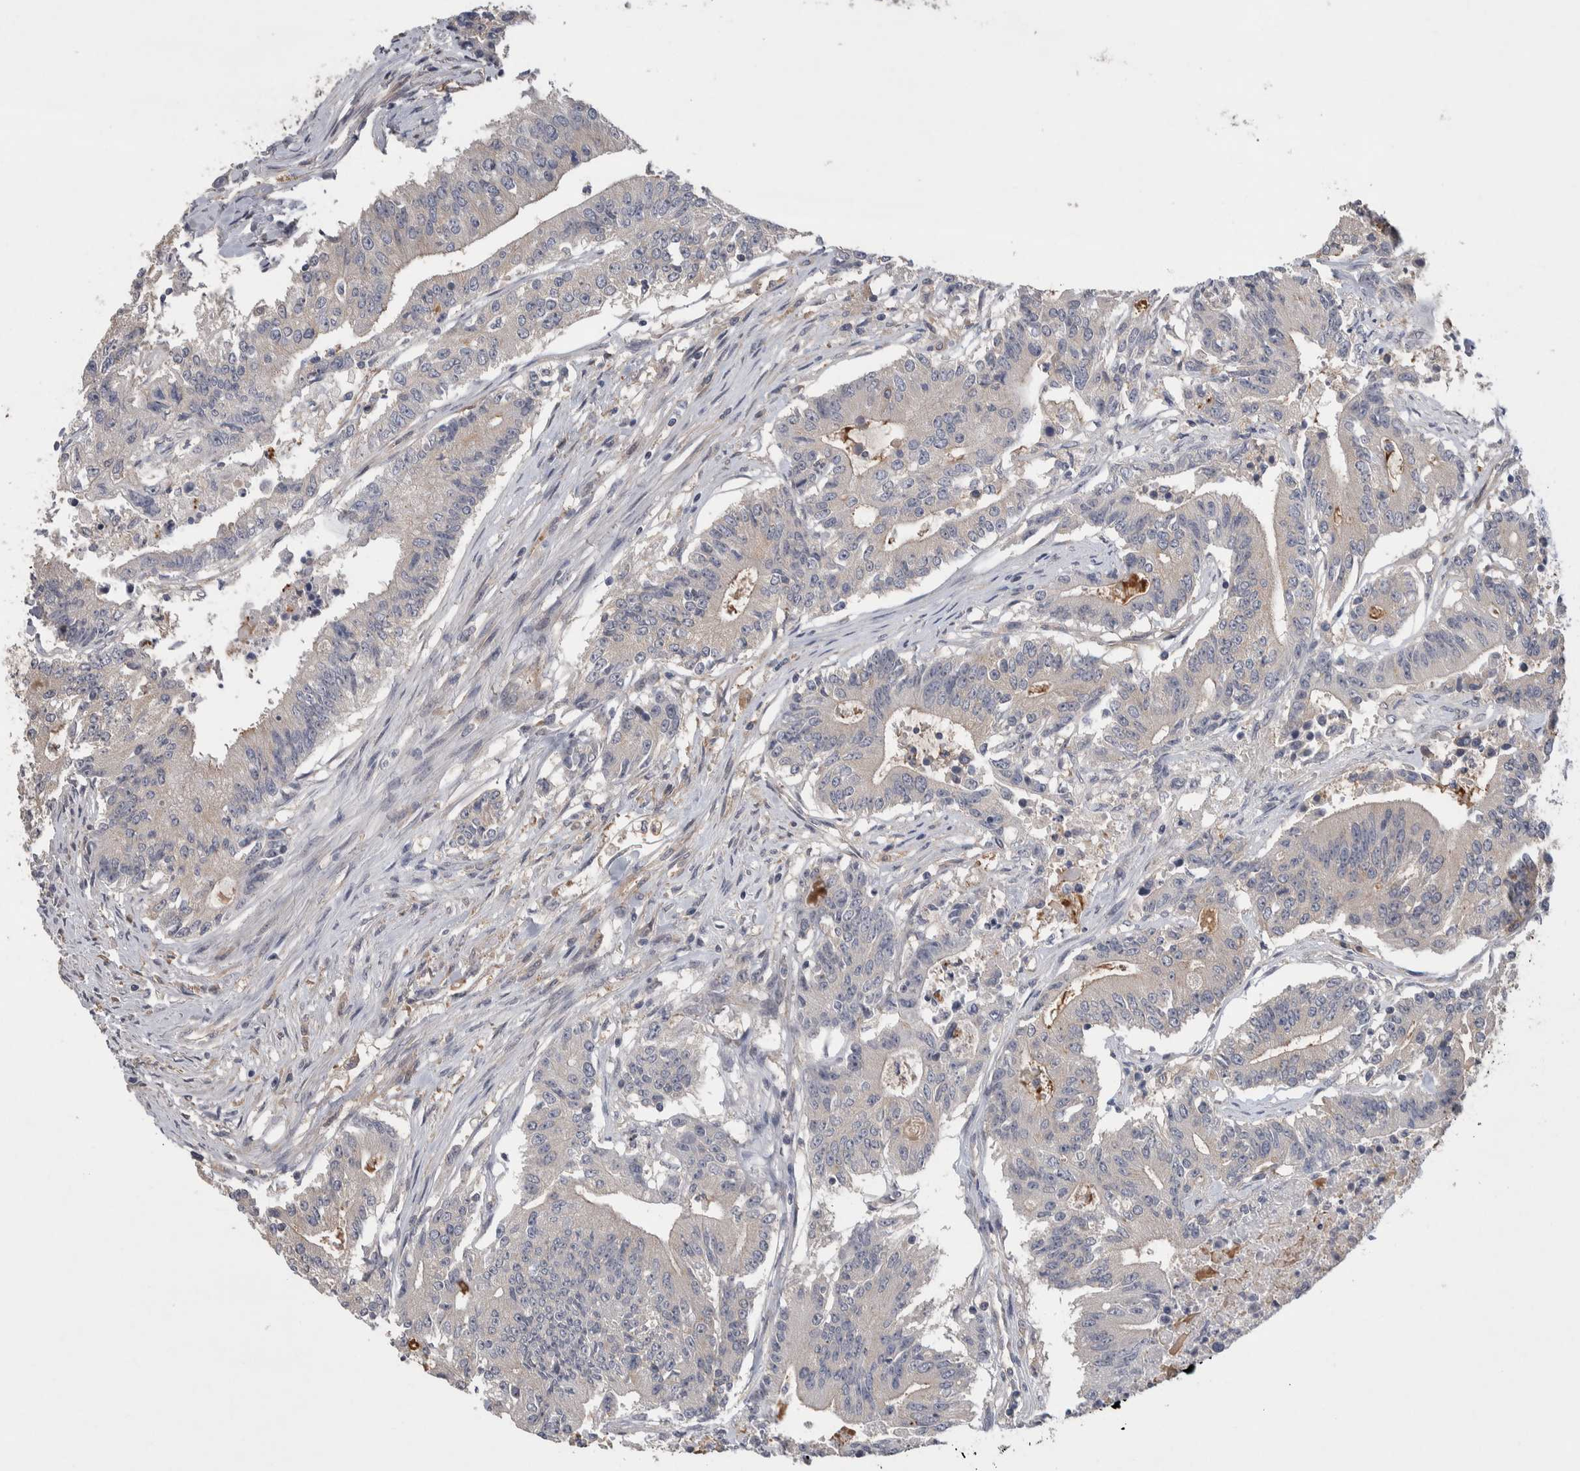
{"staining": {"intensity": "negative", "quantity": "none", "location": "none"}, "tissue": "colorectal cancer", "cell_type": "Tumor cells", "image_type": "cancer", "snomed": [{"axis": "morphology", "description": "Adenocarcinoma, NOS"}, {"axis": "topography", "description": "Colon"}], "caption": "Immunohistochemistry photomicrograph of colorectal adenocarcinoma stained for a protein (brown), which reveals no positivity in tumor cells.", "gene": "GCNA", "patient": {"sex": "female", "age": 77}}